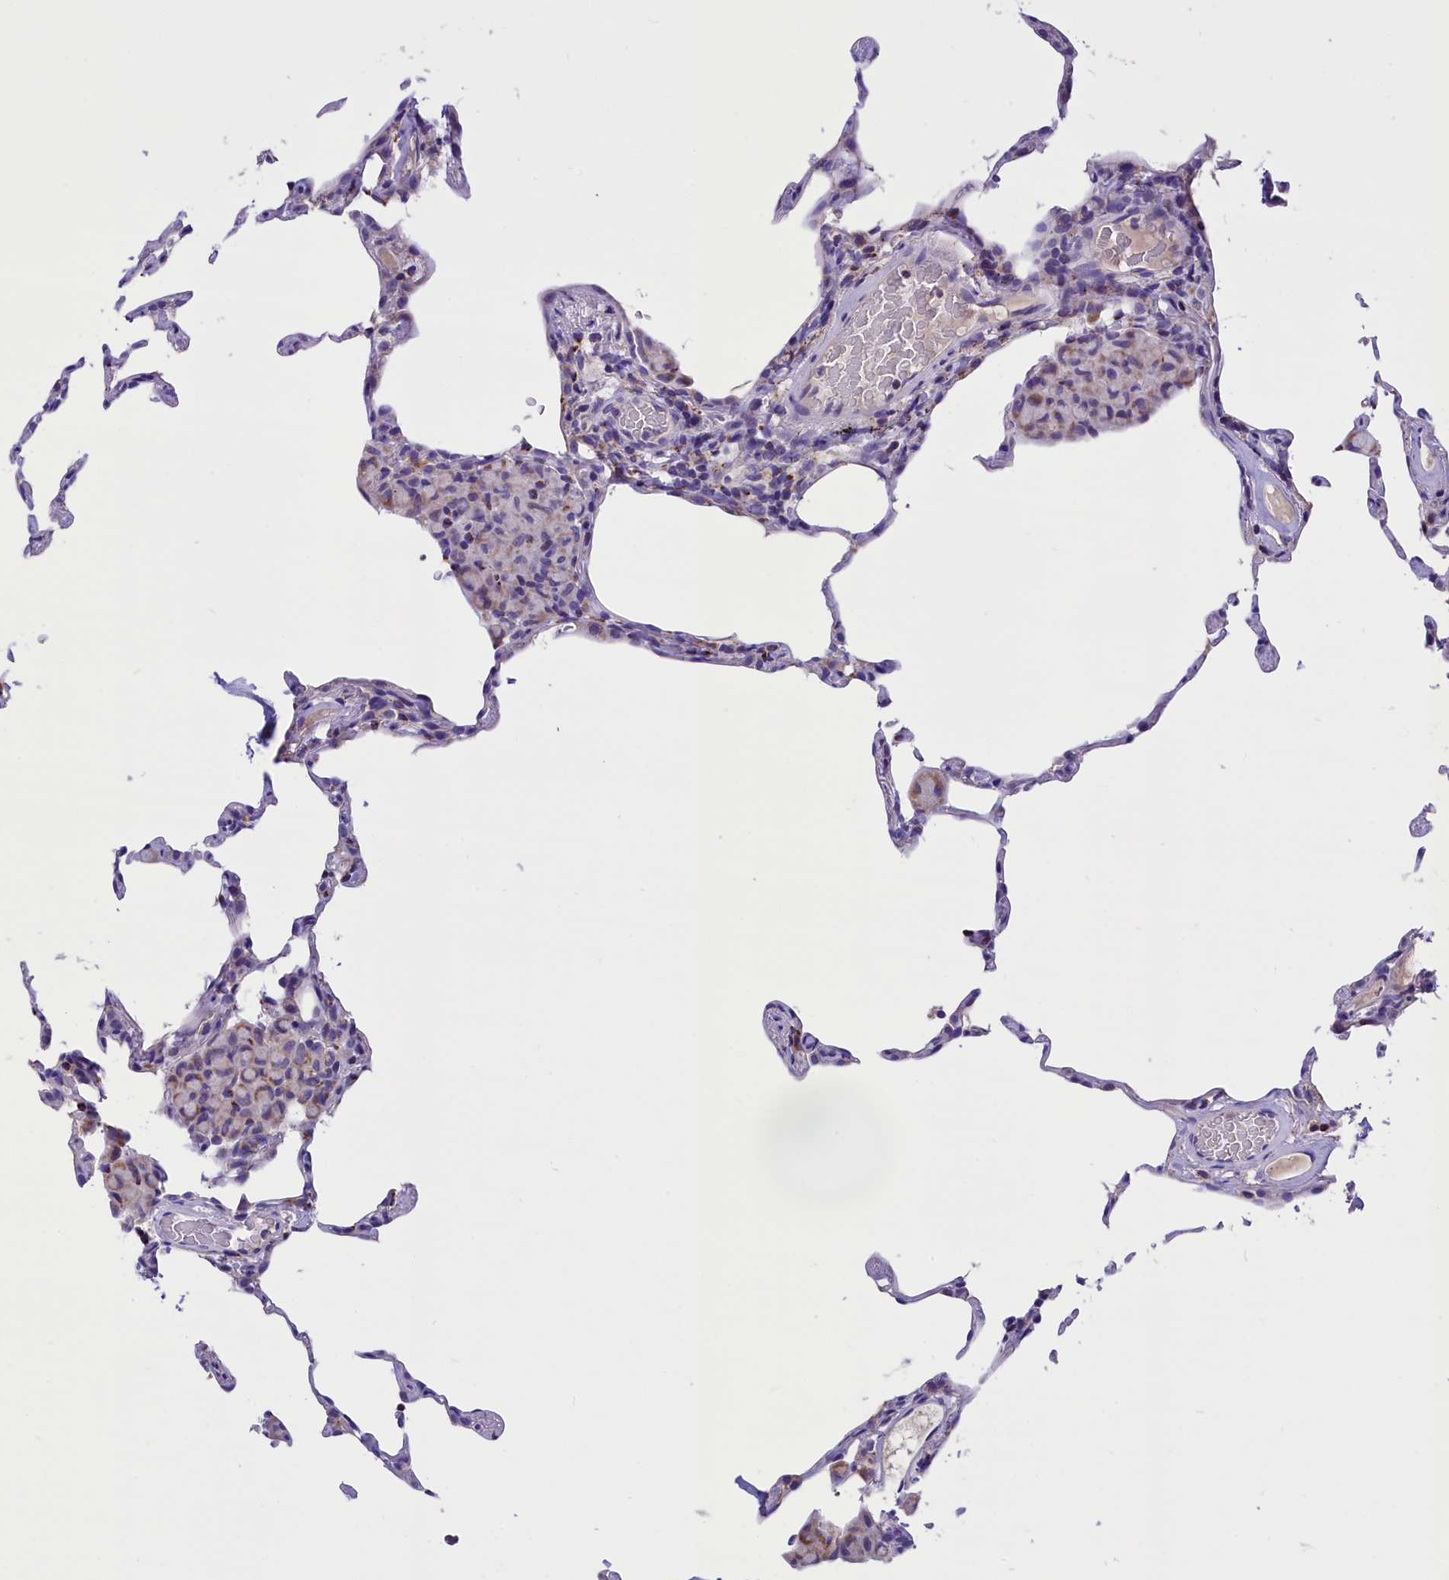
{"staining": {"intensity": "weak", "quantity": "<25%", "location": "cytoplasmic/membranous"}, "tissue": "lung", "cell_type": "Alveolar cells", "image_type": "normal", "snomed": [{"axis": "morphology", "description": "Normal tissue, NOS"}, {"axis": "topography", "description": "Lung"}], "caption": "Alveolar cells are negative for protein expression in benign human lung. The staining is performed using DAB (3,3'-diaminobenzidine) brown chromogen with nuclei counter-stained in using hematoxylin.", "gene": "ABAT", "patient": {"sex": "female", "age": 57}}